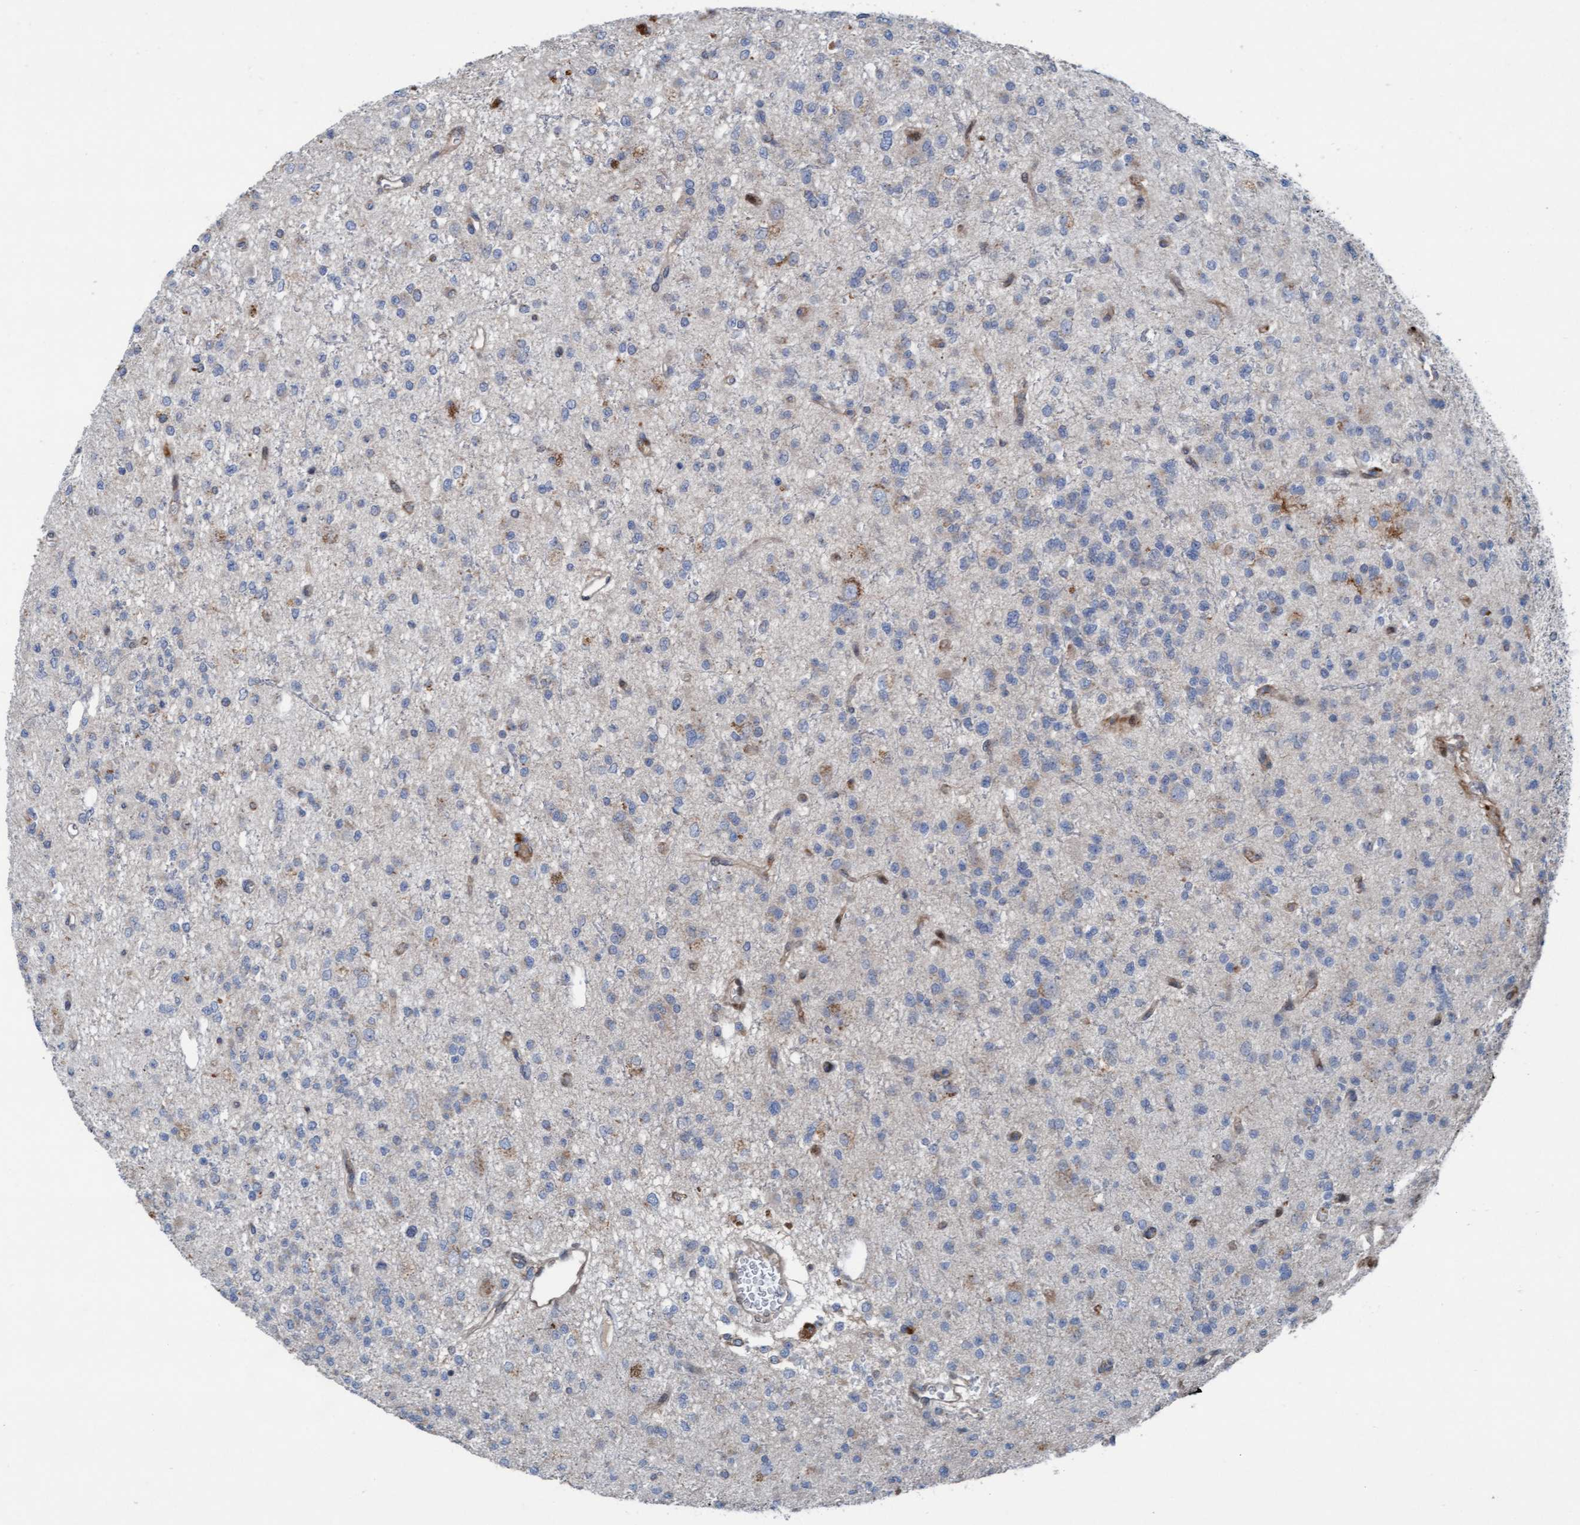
{"staining": {"intensity": "weak", "quantity": "<25%", "location": "cytoplasmic/membranous"}, "tissue": "glioma", "cell_type": "Tumor cells", "image_type": "cancer", "snomed": [{"axis": "morphology", "description": "Glioma, malignant, Low grade"}, {"axis": "topography", "description": "Brain"}], "caption": "Glioma was stained to show a protein in brown. There is no significant positivity in tumor cells.", "gene": "KLHL26", "patient": {"sex": "male", "age": 38}}